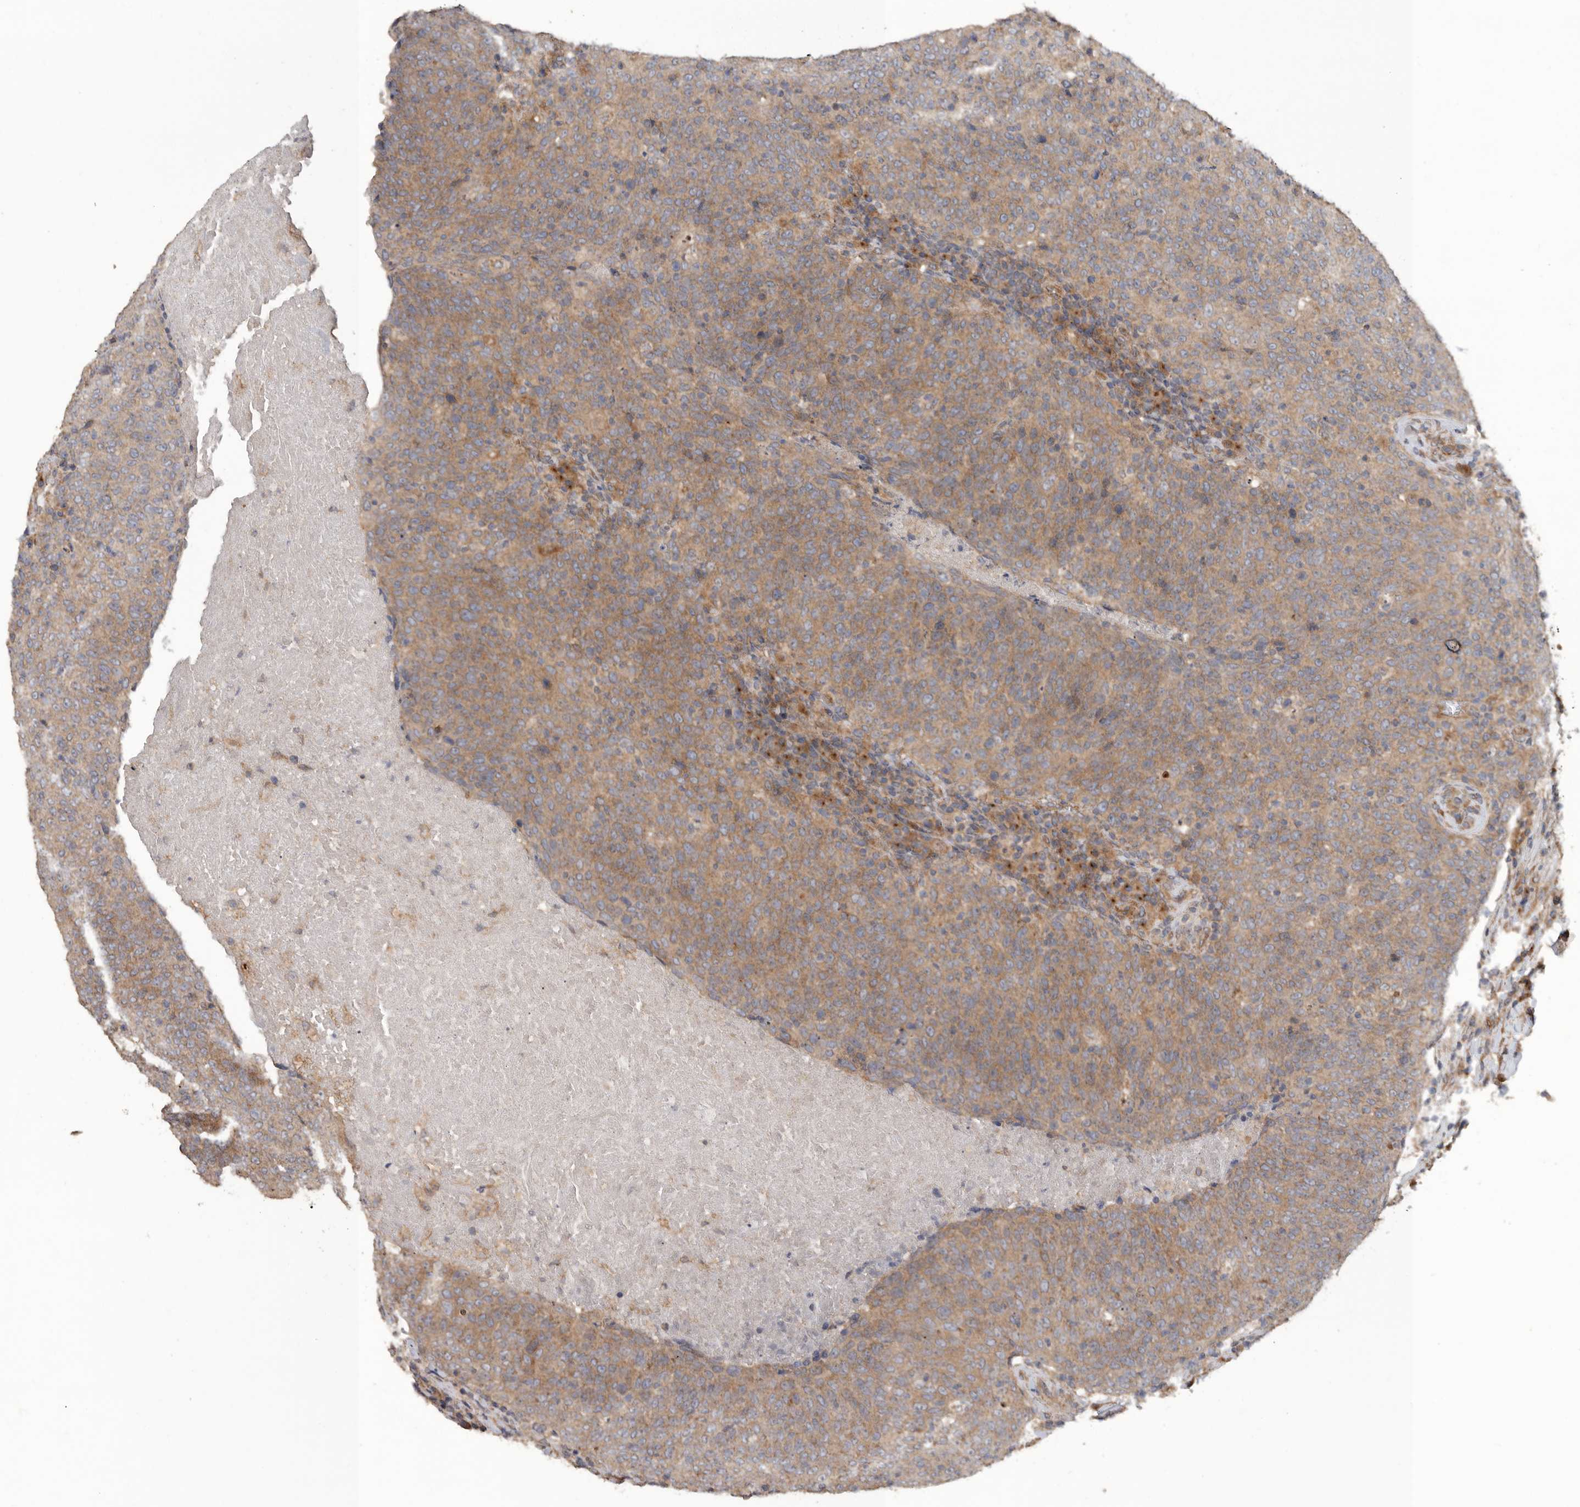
{"staining": {"intensity": "moderate", "quantity": ">75%", "location": "cytoplasmic/membranous"}, "tissue": "head and neck cancer", "cell_type": "Tumor cells", "image_type": "cancer", "snomed": [{"axis": "morphology", "description": "Squamous cell carcinoma, NOS"}, {"axis": "morphology", "description": "Squamous cell carcinoma, metastatic, NOS"}, {"axis": "topography", "description": "Lymph node"}, {"axis": "topography", "description": "Head-Neck"}], "caption": "A brown stain labels moderate cytoplasmic/membranous positivity of a protein in human head and neck cancer tumor cells.", "gene": "PODXL2", "patient": {"sex": "male", "age": 62}}